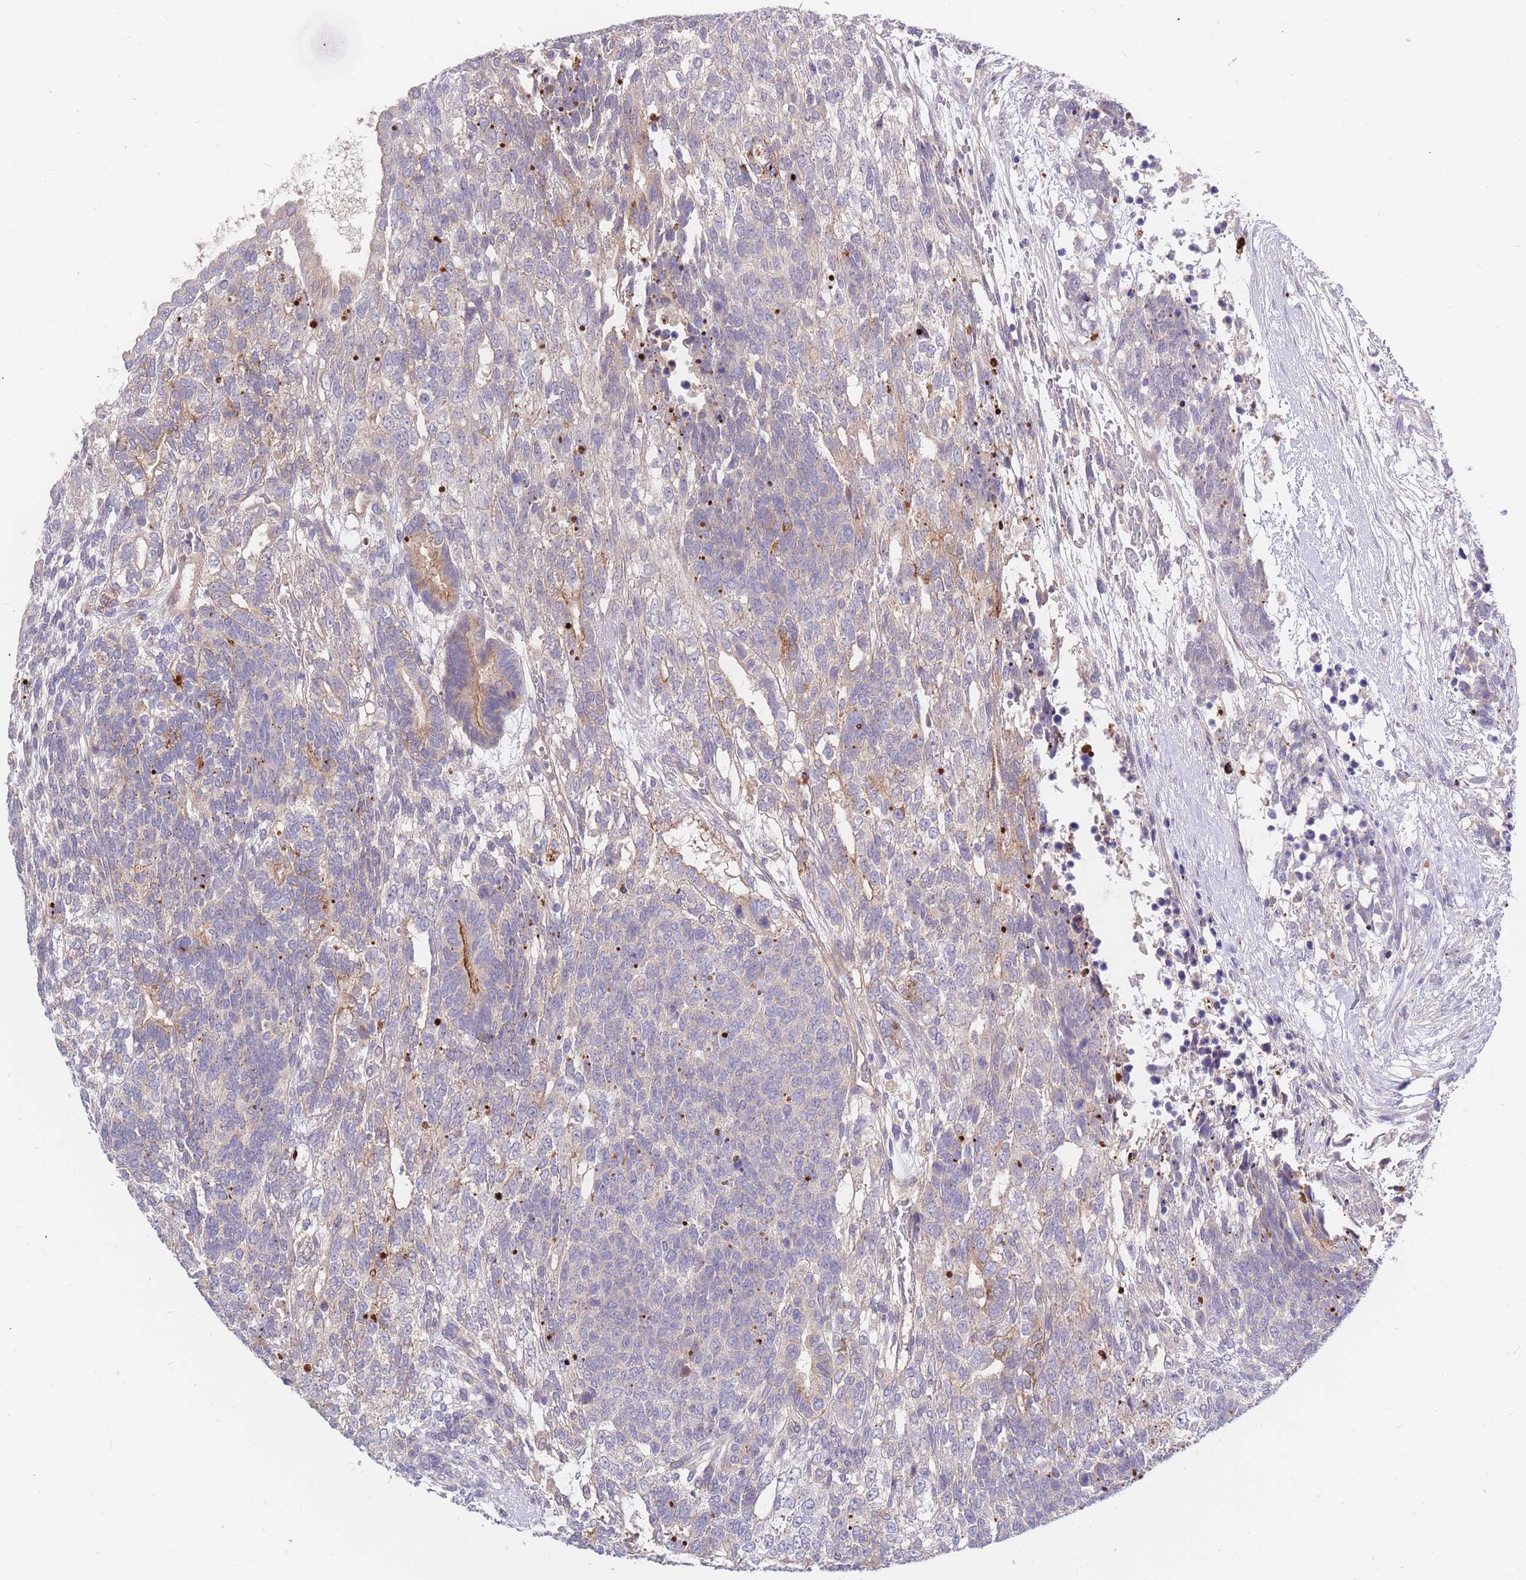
{"staining": {"intensity": "weak", "quantity": "<25%", "location": "cytoplasmic/membranous"}, "tissue": "testis cancer", "cell_type": "Tumor cells", "image_type": "cancer", "snomed": [{"axis": "morphology", "description": "Carcinoma, Embryonal, NOS"}, {"axis": "topography", "description": "Testis"}], "caption": "Tumor cells show no significant protein positivity in testis cancer (embryonal carcinoma).", "gene": "BORCS5", "patient": {"sex": "male", "age": 23}}